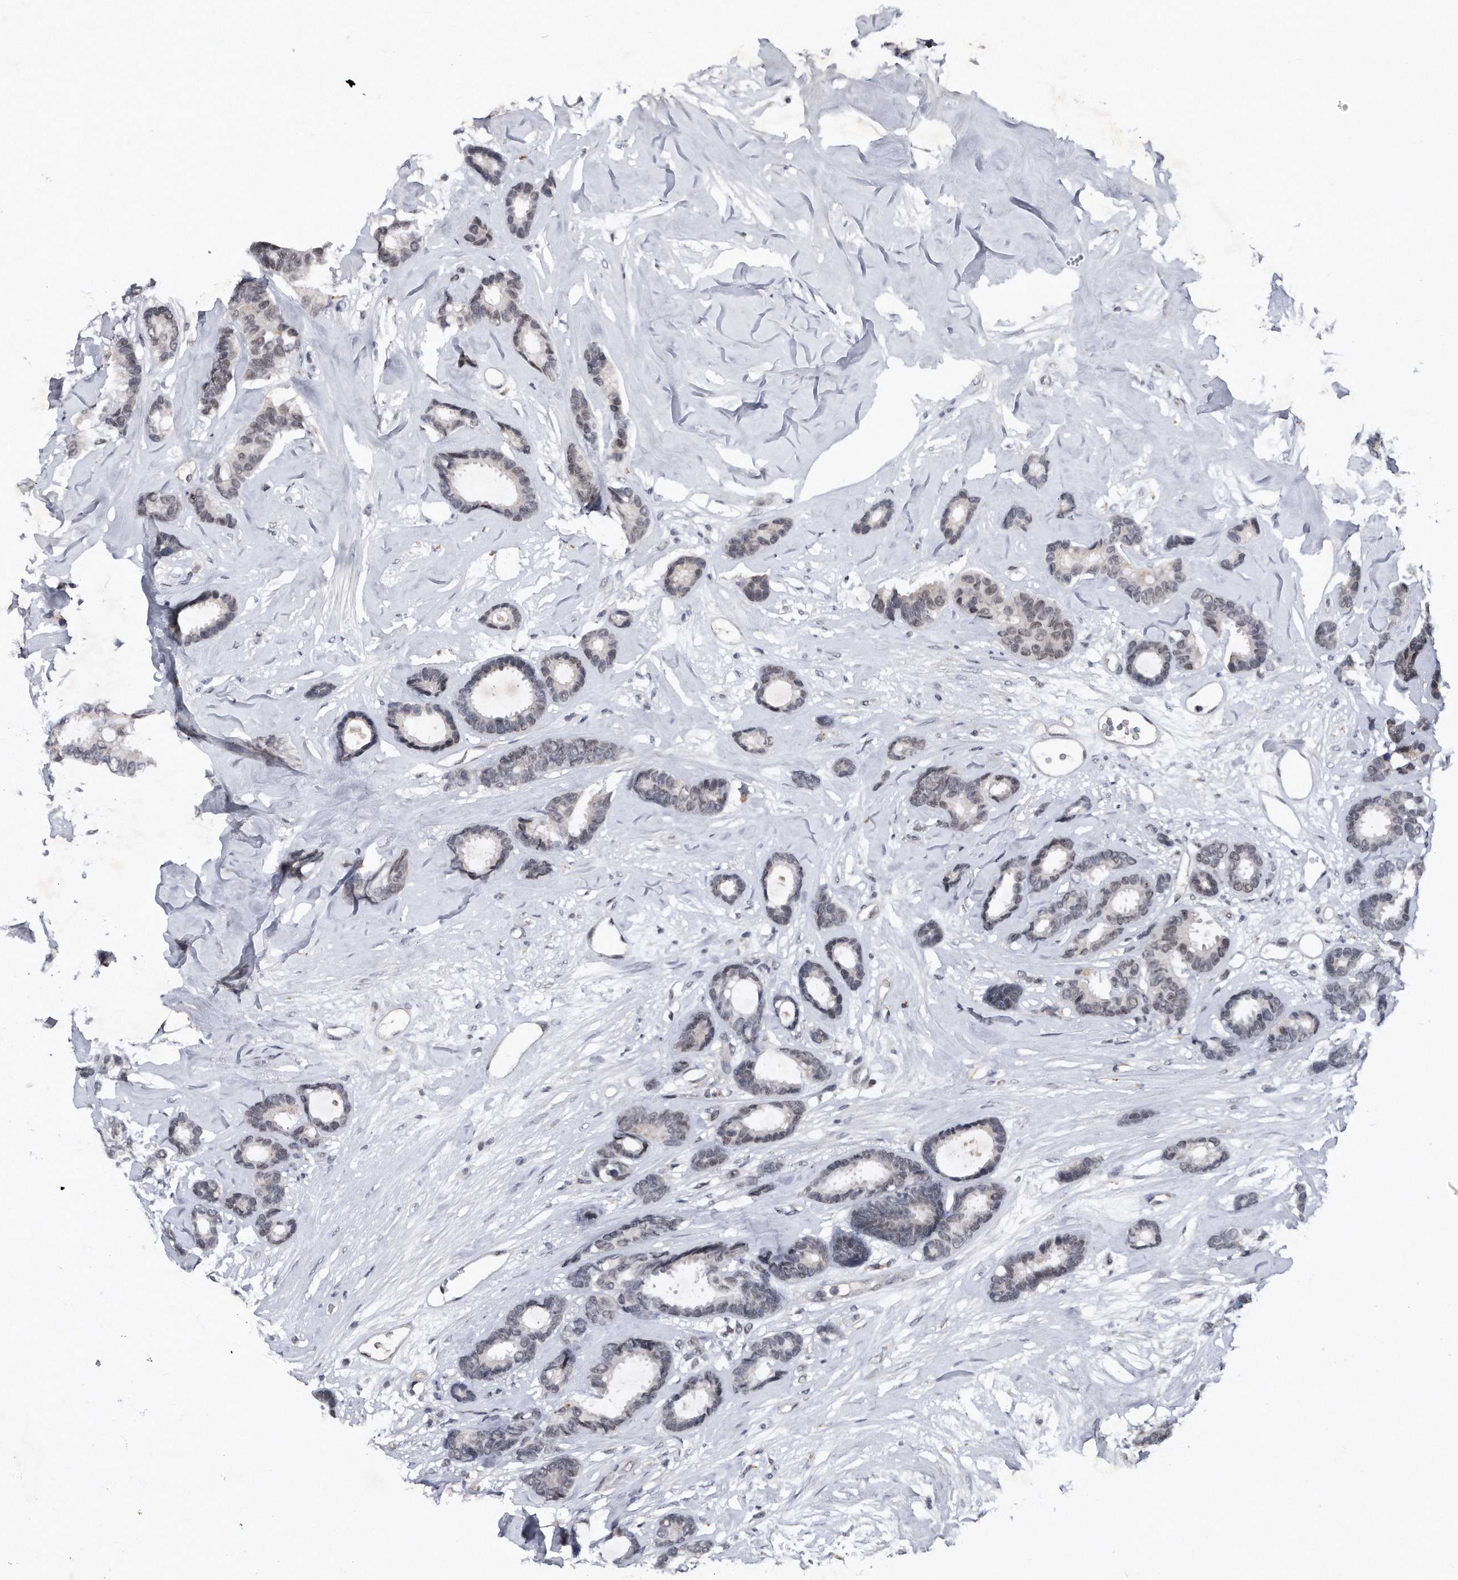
{"staining": {"intensity": "negative", "quantity": "none", "location": "none"}, "tissue": "breast cancer", "cell_type": "Tumor cells", "image_type": "cancer", "snomed": [{"axis": "morphology", "description": "Duct carcinoma"}, {"axis": "topography", "description": "Breast"}], "caption": "Protein analysis of breast intraductal carcinoma shows no significant expression in tumor cells.", "gene": "VIRMA", "patient": {"sex": "female", "age": 87}}